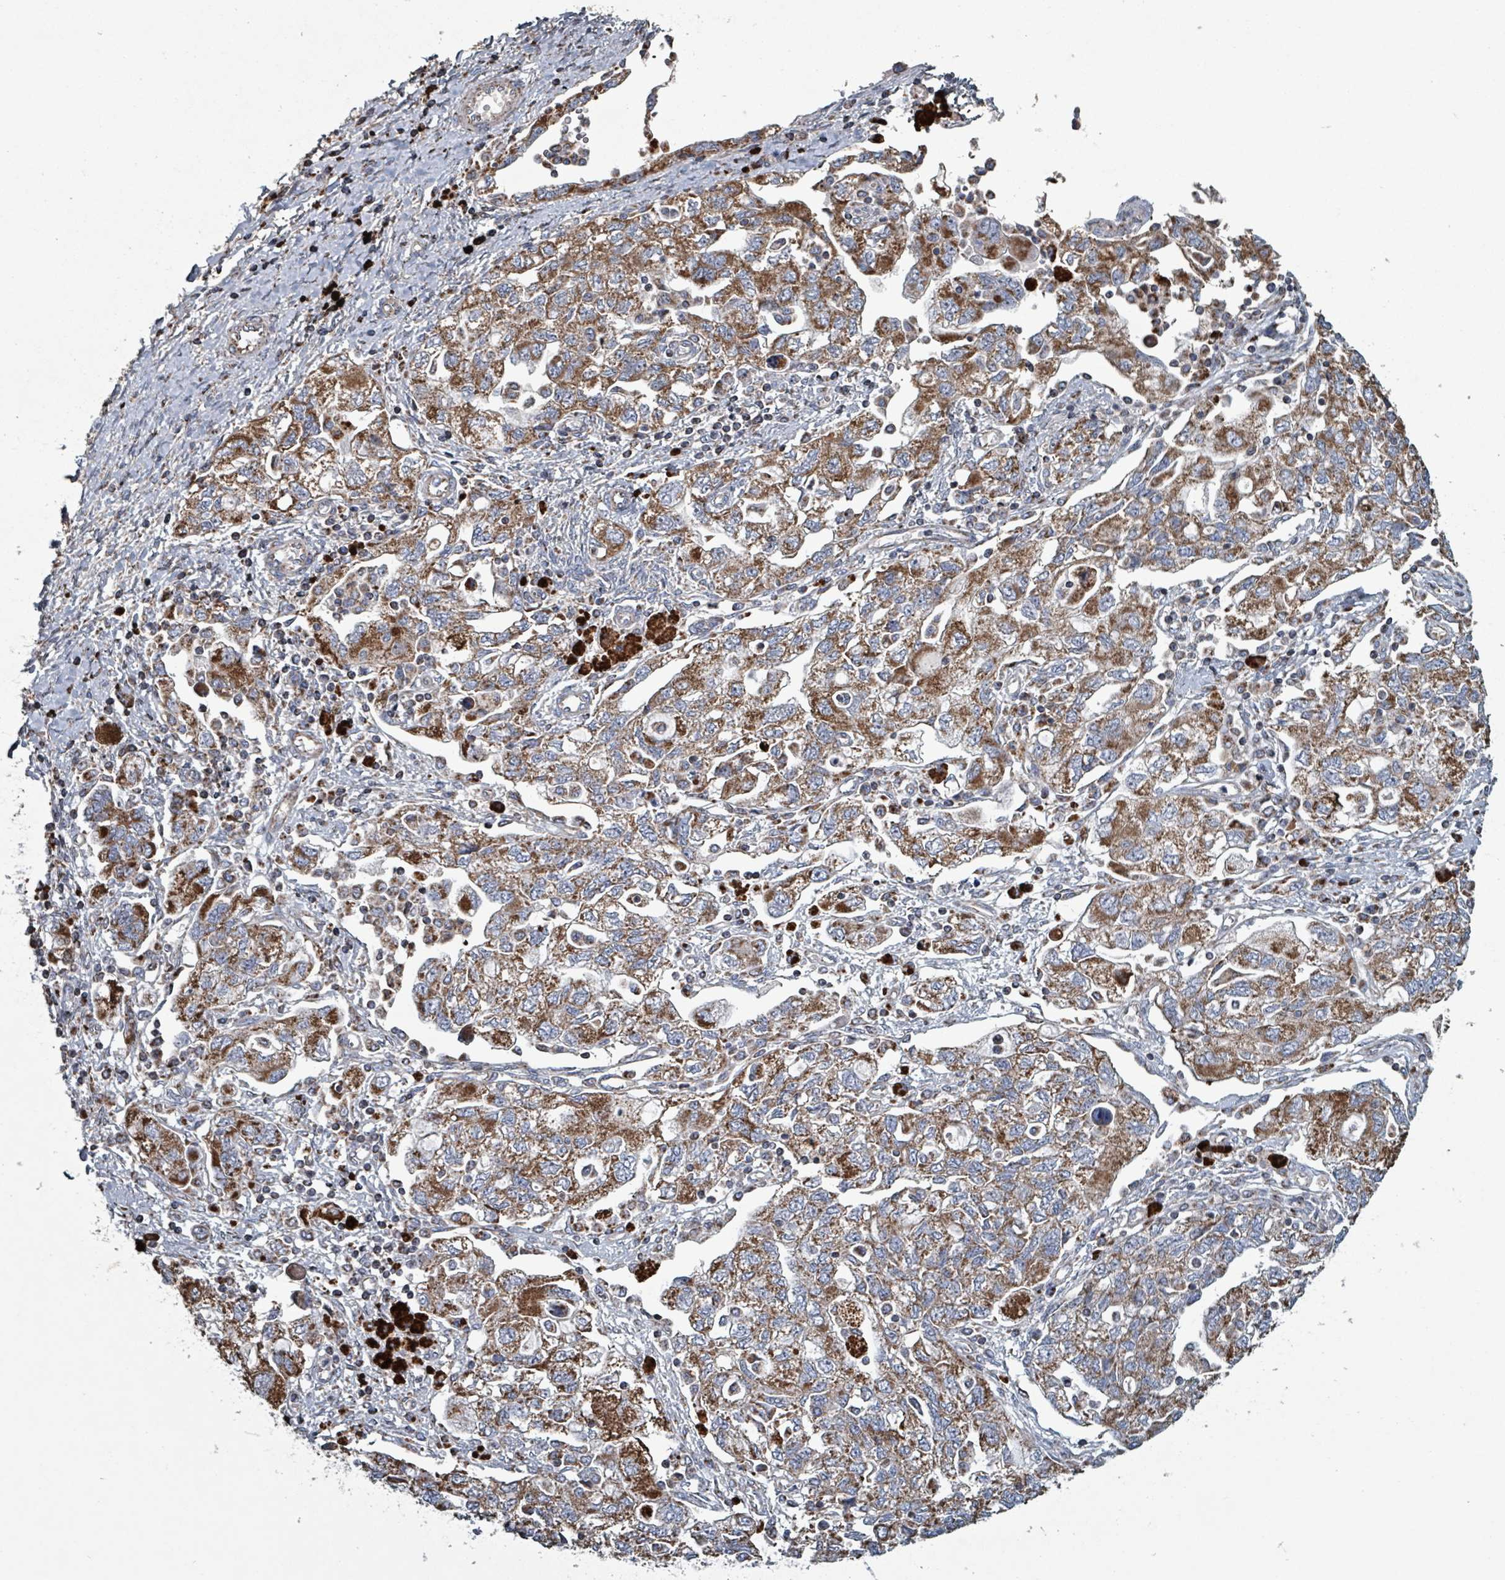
{"staining": {"intensity": "moderate", "quantity": ">75%", "location": "cytoplasmic/membranous"}, "tissue": "ovarian cancer", "cell_type": "Tumor cells", "image_type": "cancer", "snomed": [{"axis": "morphology", "description": "Carcinoma, NOS"}, {"axis": "morphology", "description": "Cystadenocarcinoma, serous, NOS"}, {"axis": "topography", "description": "Ovary"}], "caption": "An image of human ovarian cancer stained for a protein displays moderate cytoplasmic/membranous brown staining in tumor cells.", "gene": "ABHD18", "patient": {"sex": "female", "age": 69}}